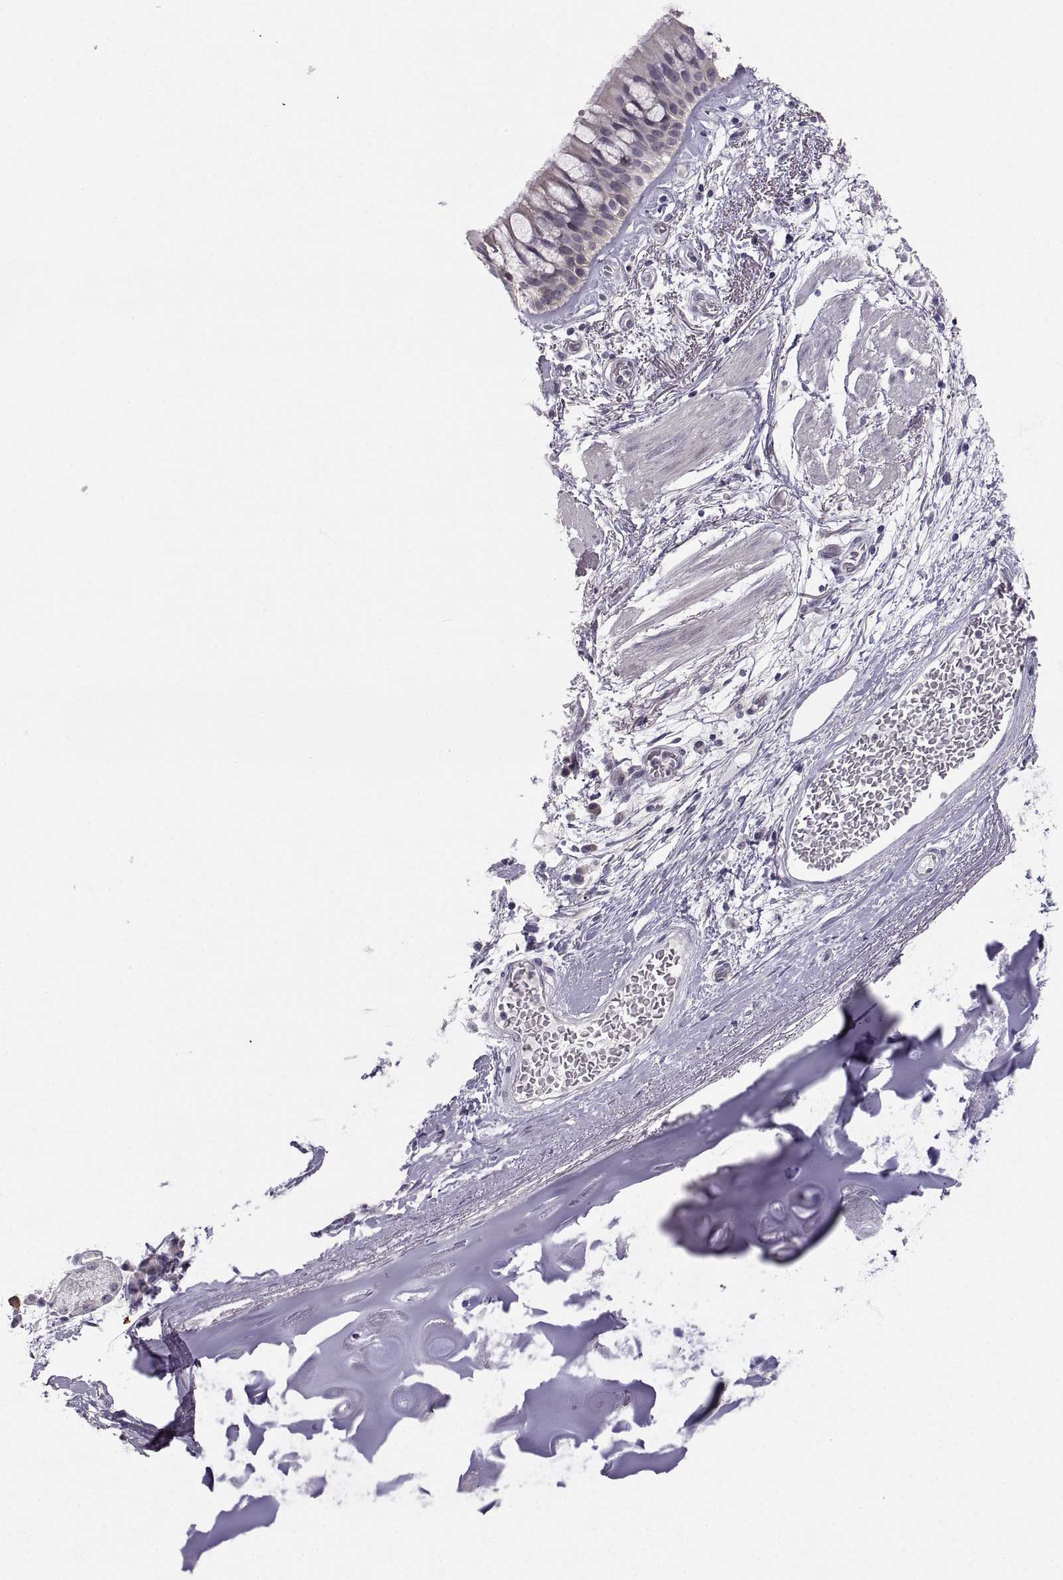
{"staining": {"intensity": "negative", "quantity": "none", "location": "none"}, "tissue": "bronchus", "cell_type": "Respiratory epithelial cells", "image_type": "normal", "snomed": [{"axis": "morphology", "description": "Normal tissue, NOS"}, {"axis": "topography", "description": "Bronchus"}, {"axis": "topography", "description": "Lung"}], "caption": "The IHC photomicrograph has no significant positivity in respiratory epithelial cells of bronchus. (Stains: DAB (3,3'-diaminobenzidine) IHC with hematoxylin counter stain, Microscopy: brightfield microscopy at high magnification).", "gene": "ZNF185", "patient": {"sex": "female", "age": 57}}